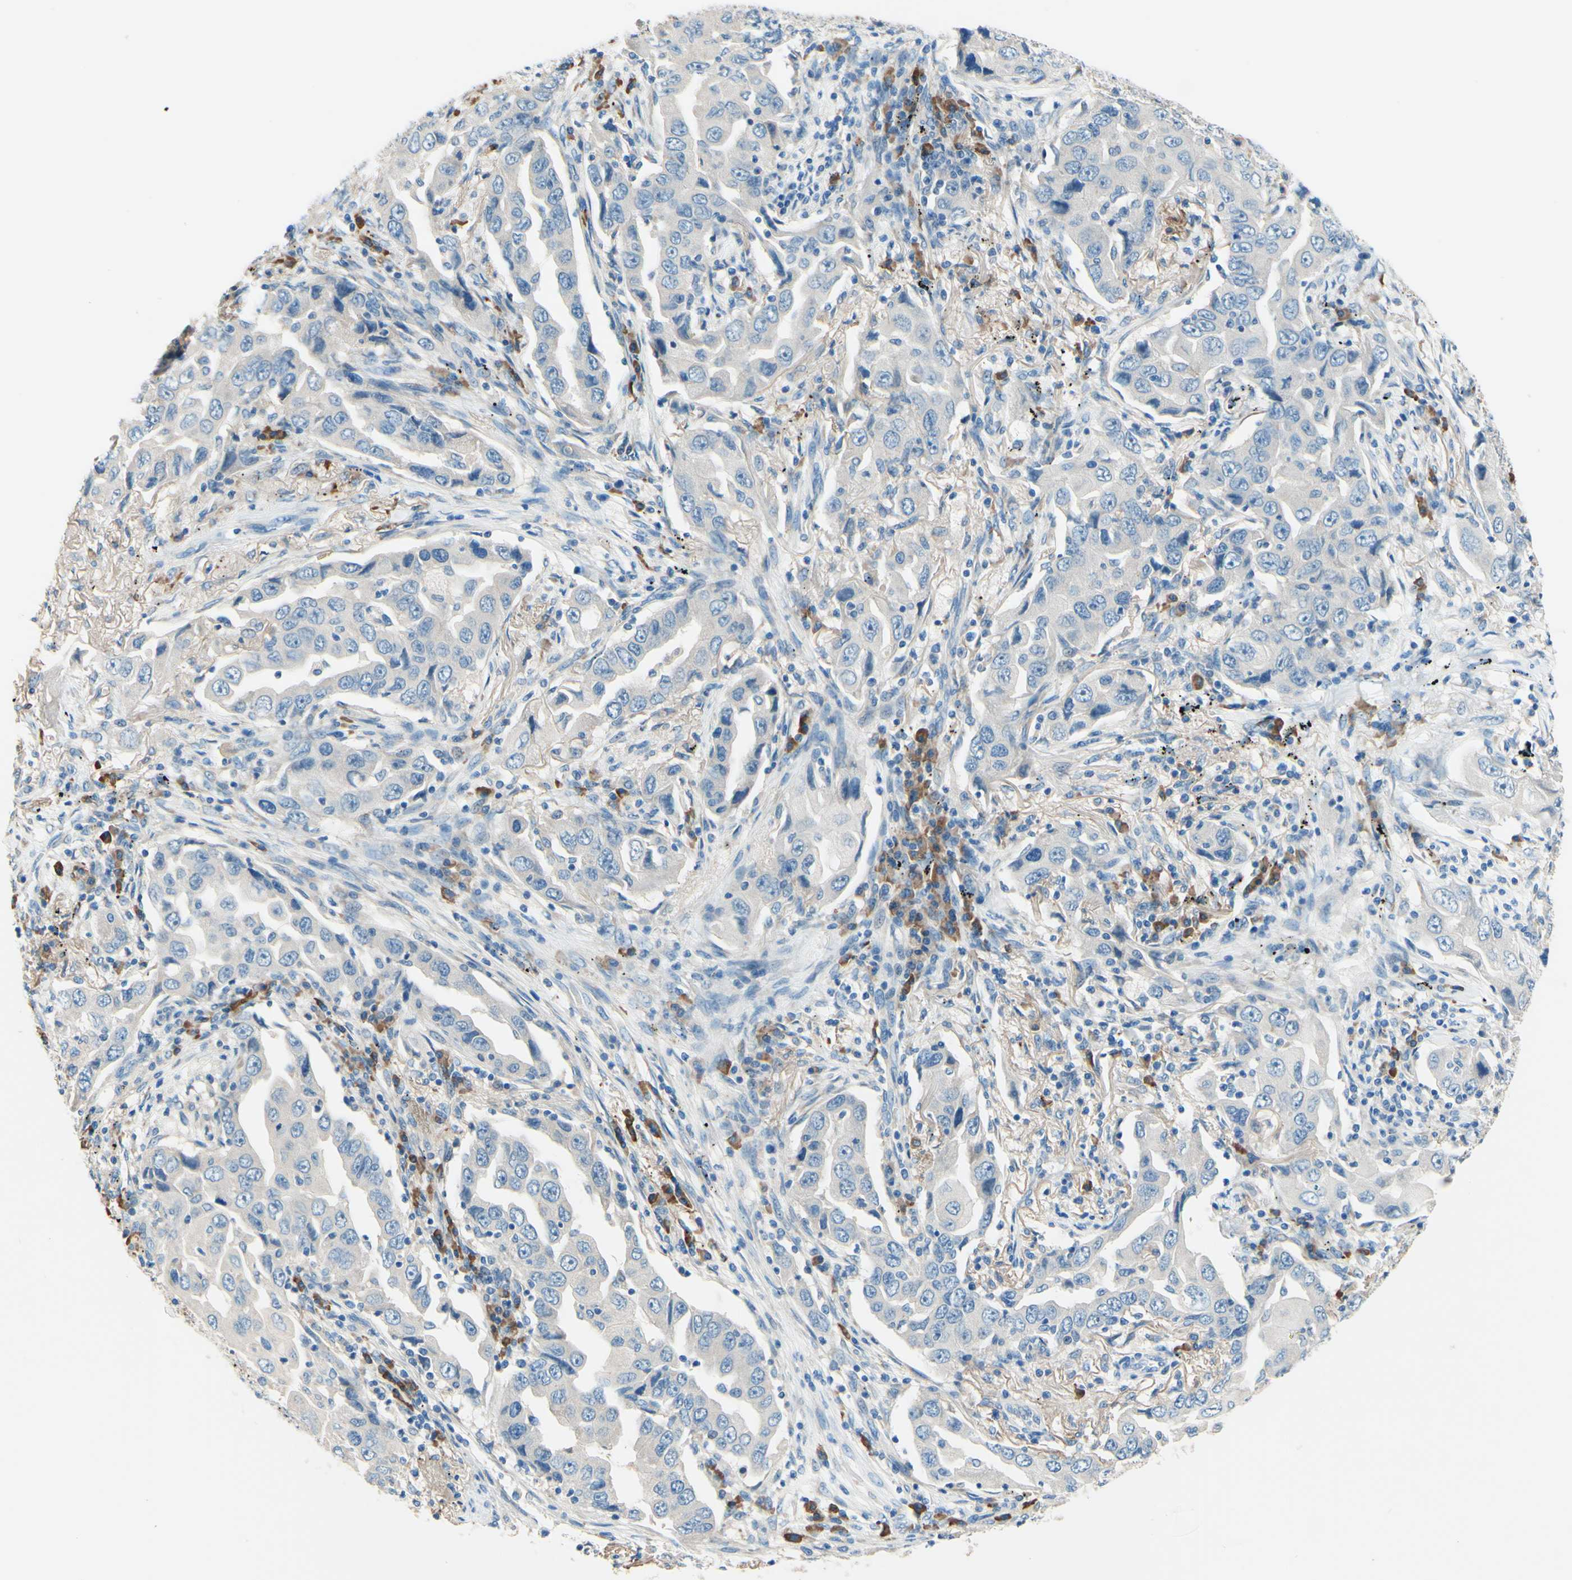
{"staining": {"intensity": "negative", "quantity": "none", "location": "none"}, "tissue": "lung cancer", "cell_type": "Tumor cells", "image_type": "cancer", "snomed": [{"axis": "morphology", "description": "Adenocarcinoma, NOS"}, {"axis": "topography", "description": "Lung"}], "caption": "This is a micrograph of IHC staining of lung cancer (adenocarcinoma), which shows no expression in tumor cells.", "gene": "PASD1", "patient": {"sex": "female", "age": 65}}